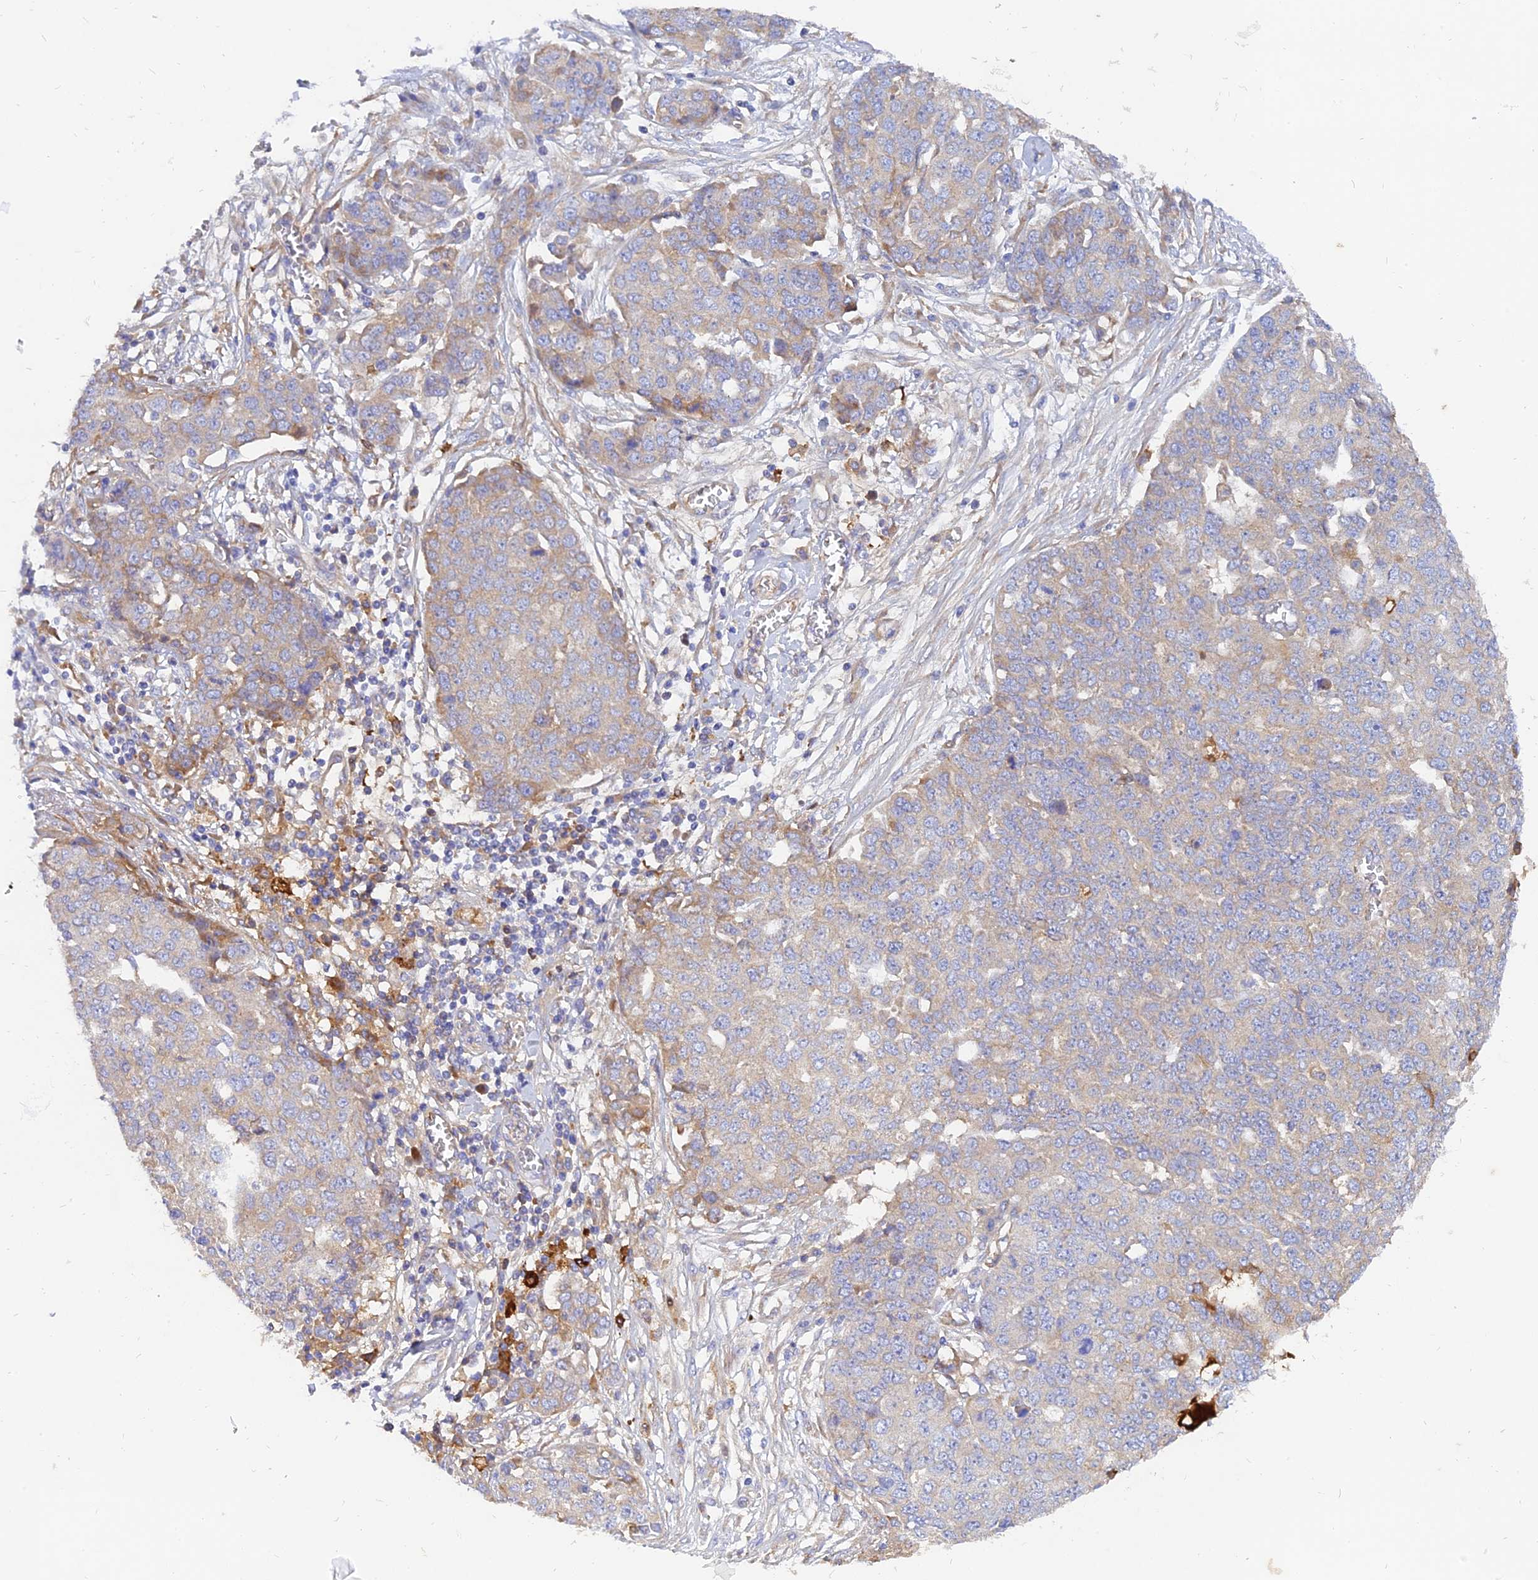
{"staining": {"intensity": "weak", "quantity": "<25%", "location": "cytoplasmic/membranous"}, "tissue": "ovarian cancer", "cell_type": "Tumor cells", "image_type": "cancer", "snomed": [{"axis": "morphology", "description": "Cystadenocarcinoma, serous, NOS"}, {"axis": "topography", "description": "Soft tissue"}, {"axis": "topography", "description": "Ovary"}], "caption": "Protein analysis of ovarian cancer exhibits no significant staining in tumor cells. (DAB immunohistochemistry visualized using brightfield microscopy, high magnification).", "gene": "MROH1", "patient": {"sex": "female", "age": 57}}